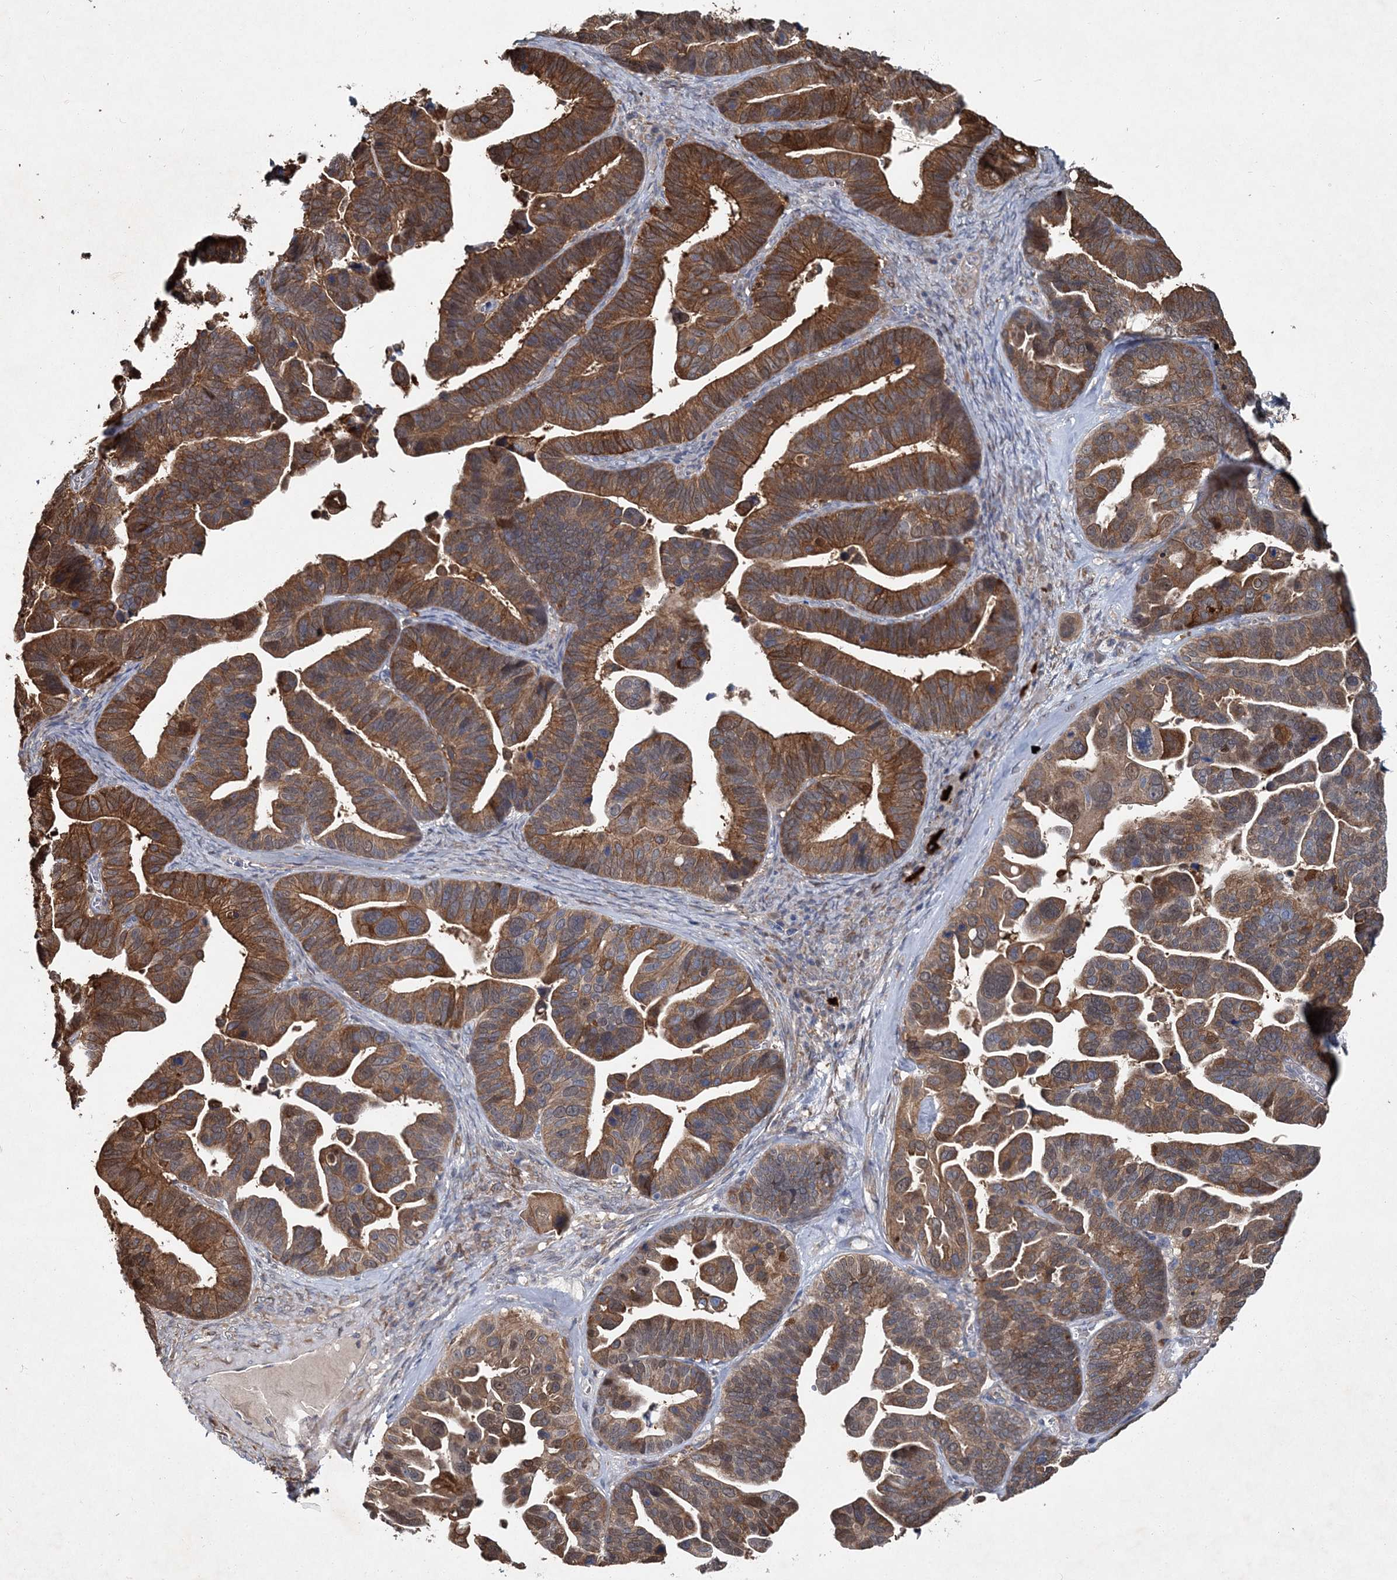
{"staining": {"intensity": "moderate", "quantity": ">75%", "location": "cytoplasmic/membranous"}, "tissue": "ovarian cancer", "cell_type": "Tumor cells", "image_type": "cancer", "snomed": [{"axis": "morphology", "description": "Cystadenocarcinoma, serous, NOS"}, {"axis": "topography", "description": "Ovary"}], "caption": "An image of serous cystadenocarcinoma (ovarian) stained for a protein shows moderate cytoplasmic/membranous brown staining in tumor cells.", "gene": "SPOPL", "patient": {"sex": "female", "age": 56}}